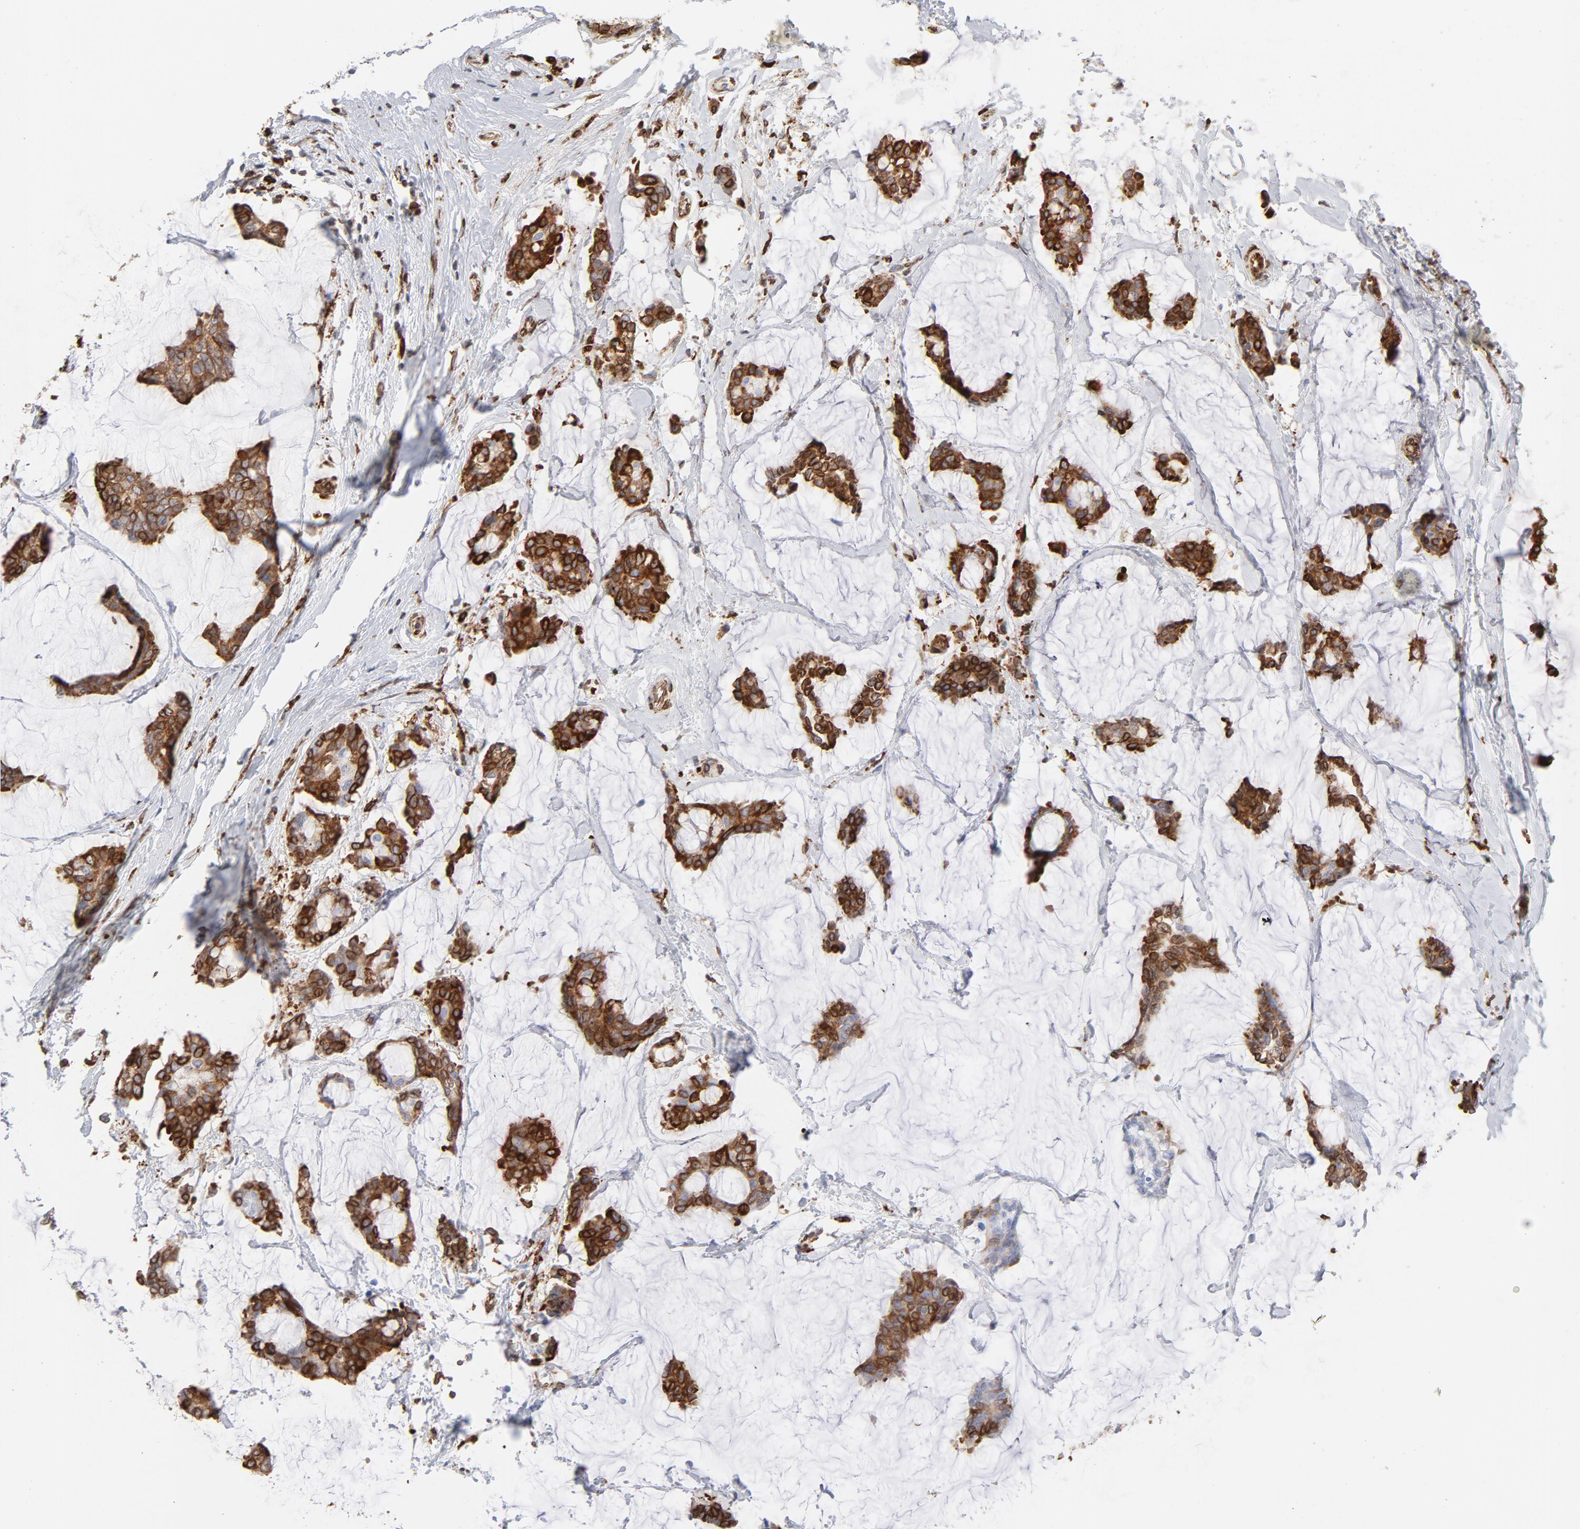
{"staining": {"intensity": "strong", "quantity": ">75%", "location": "cytoplasmic/membranous"}, "tissue": "breast cancer", "cell_type": "Tumor cells", "image_type": "cancer", "snomed": [{"axis": "morphology", "description": "Duct carcinoma"}, {"axis": "topography", "description": "Breast"}], "caption": "Immunohistochemical staining of human breast cancer (intraductal carcinoma) exhibits high levels of strong cytoplasmic/membranous protein staining in approximately >75% of tumor cells.", "gene": "CANX", "patient": {"sex": "female", "age": 93}}